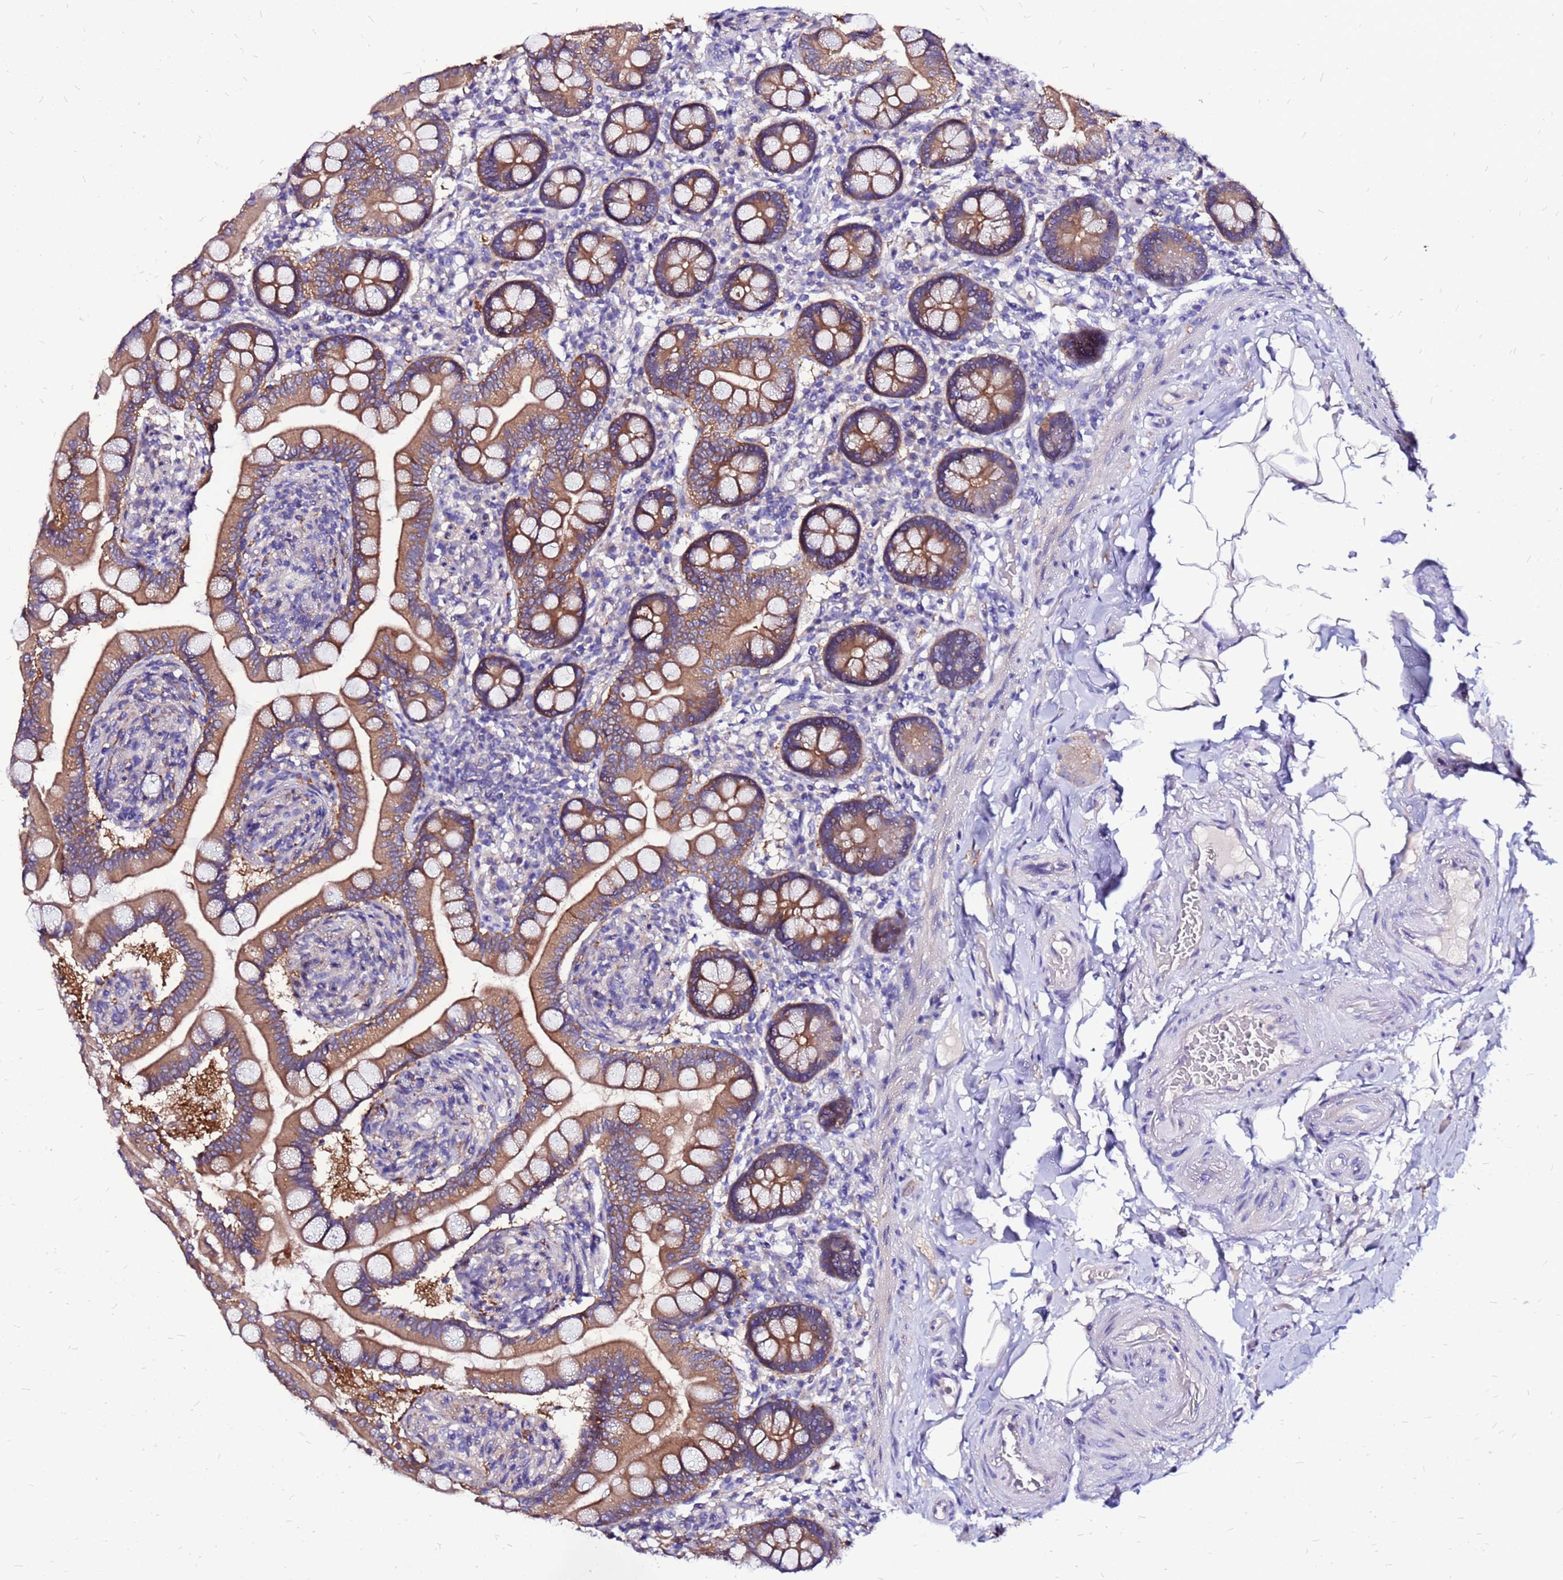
{"staining": {"intensity": "moderate", "quantity": ">75%", "location": "cytoplasmic/membranous"}, "tissue": "small intestine", "cell_type": "Glandular cells", "image_type": "normal", "snomed": [{"axis": "morphology", "description": "Normal tissue, NOS"}, {"axis": "topography", "description": "Small intestine"}], "caption": "Protein expression analysis of benign human small intestine reveals moderate cytoplasmic/membranous expression in approximately >75% of glandular cells. The protein is shown in brown color, while the nuclei are stained blue.", "gene": "ARHGEF35", "patient": {"sex": "female", "age": 64}}